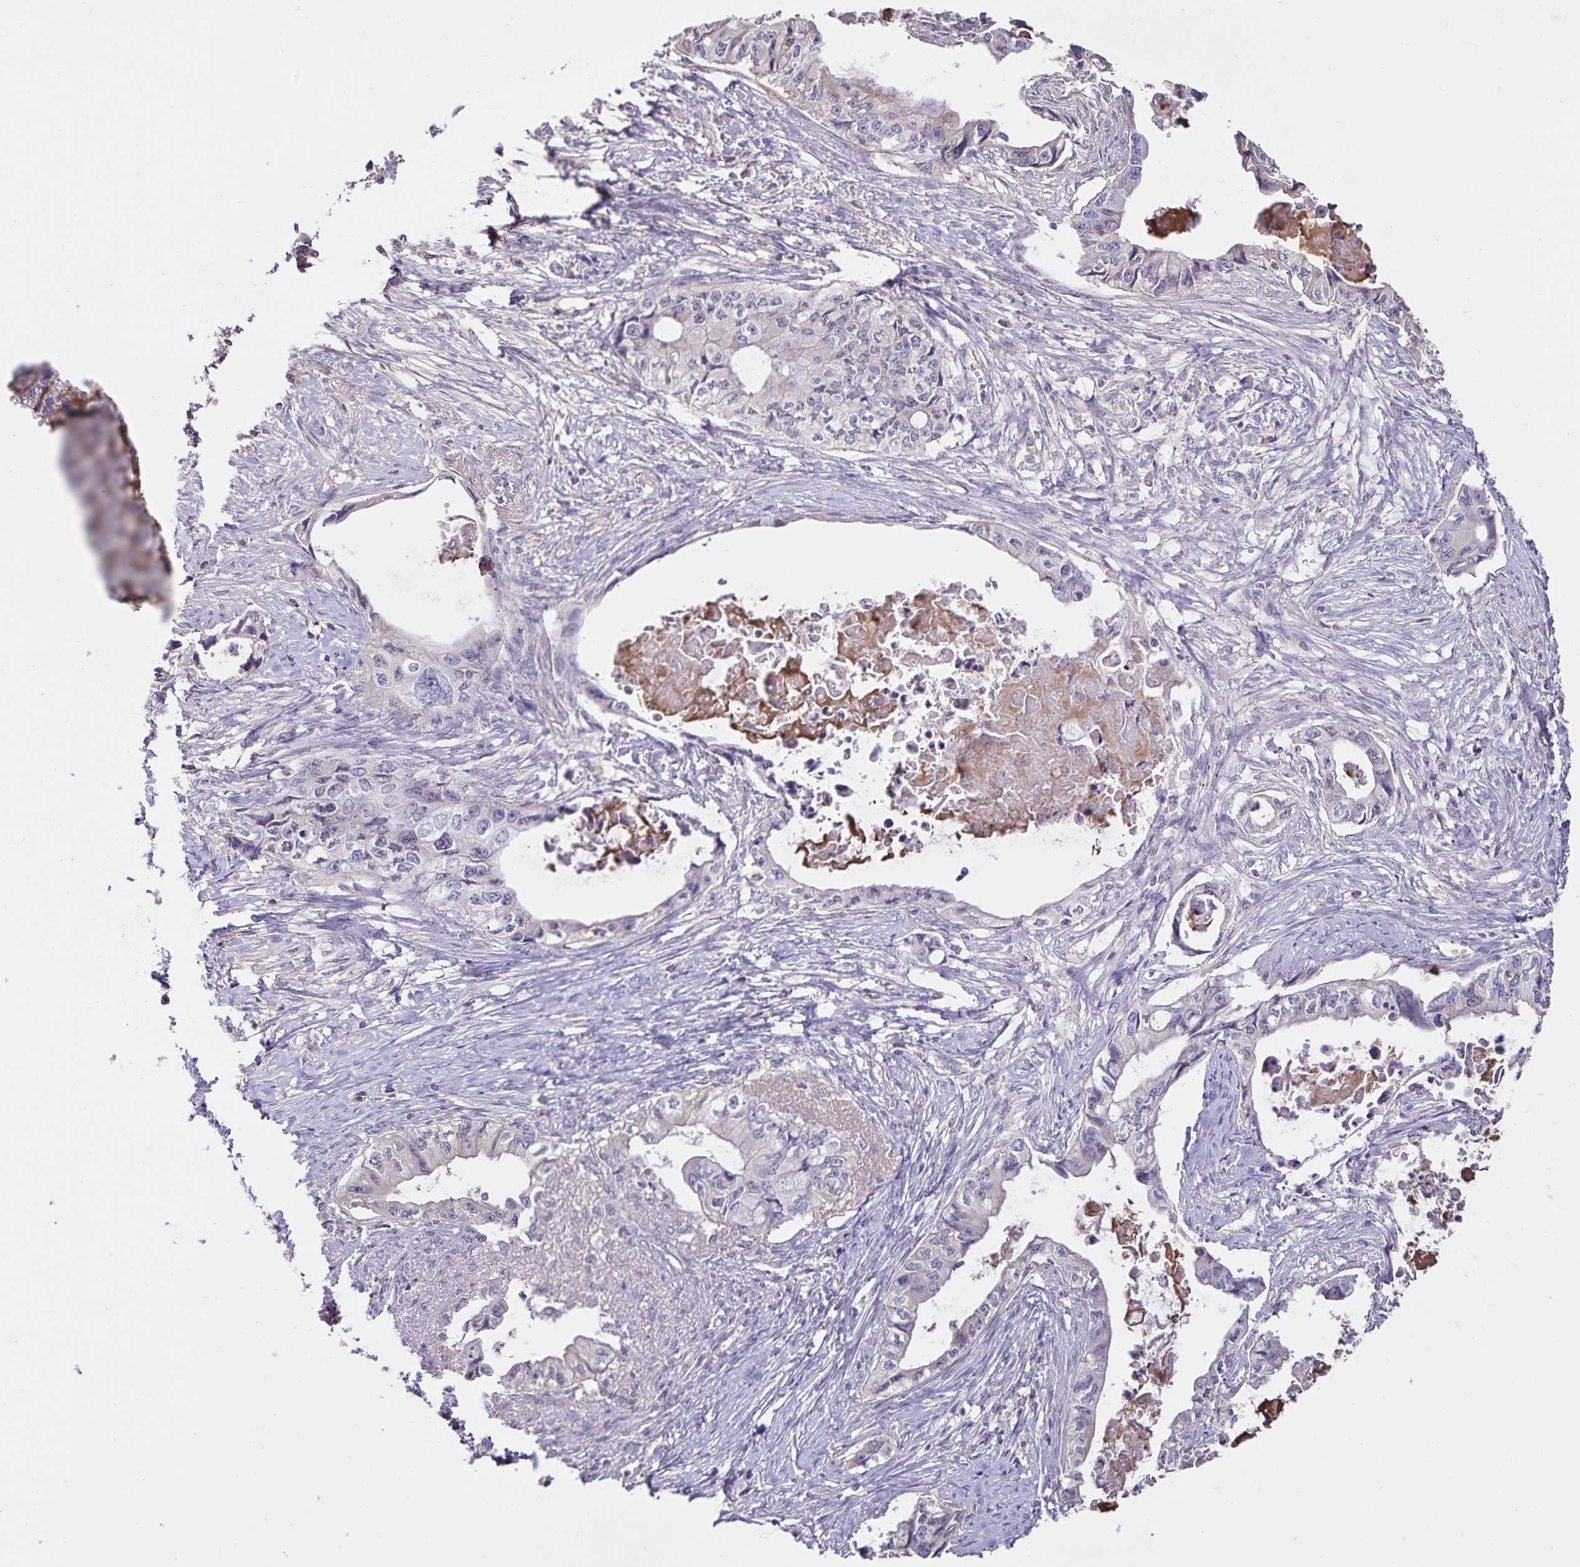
{"staining": {"intensity": "negative", "quantity": "none", "location": "none"}, "tissue": "pancreatic cancer", "cell_type": "Tumor cells", "image_type": "cancer", "snomed": [{"axis": "morphology", "description": "Adenocarcinoma, NOS"}, {"axis": "topography", "description": "Pancreas"}], "caption": "The photomicrograph demonstrates no staining of tumor cells in pancreatic cancer (adenocarcinoma). Brightfield microscopy of immunohistochemistry stained with DAB (3,3'-diaminobenzidine) (brown) and hematoxylin (blue), captured at high magnification.", "gene": "FGG", "patient": {"sex": "male", "age": 66}}